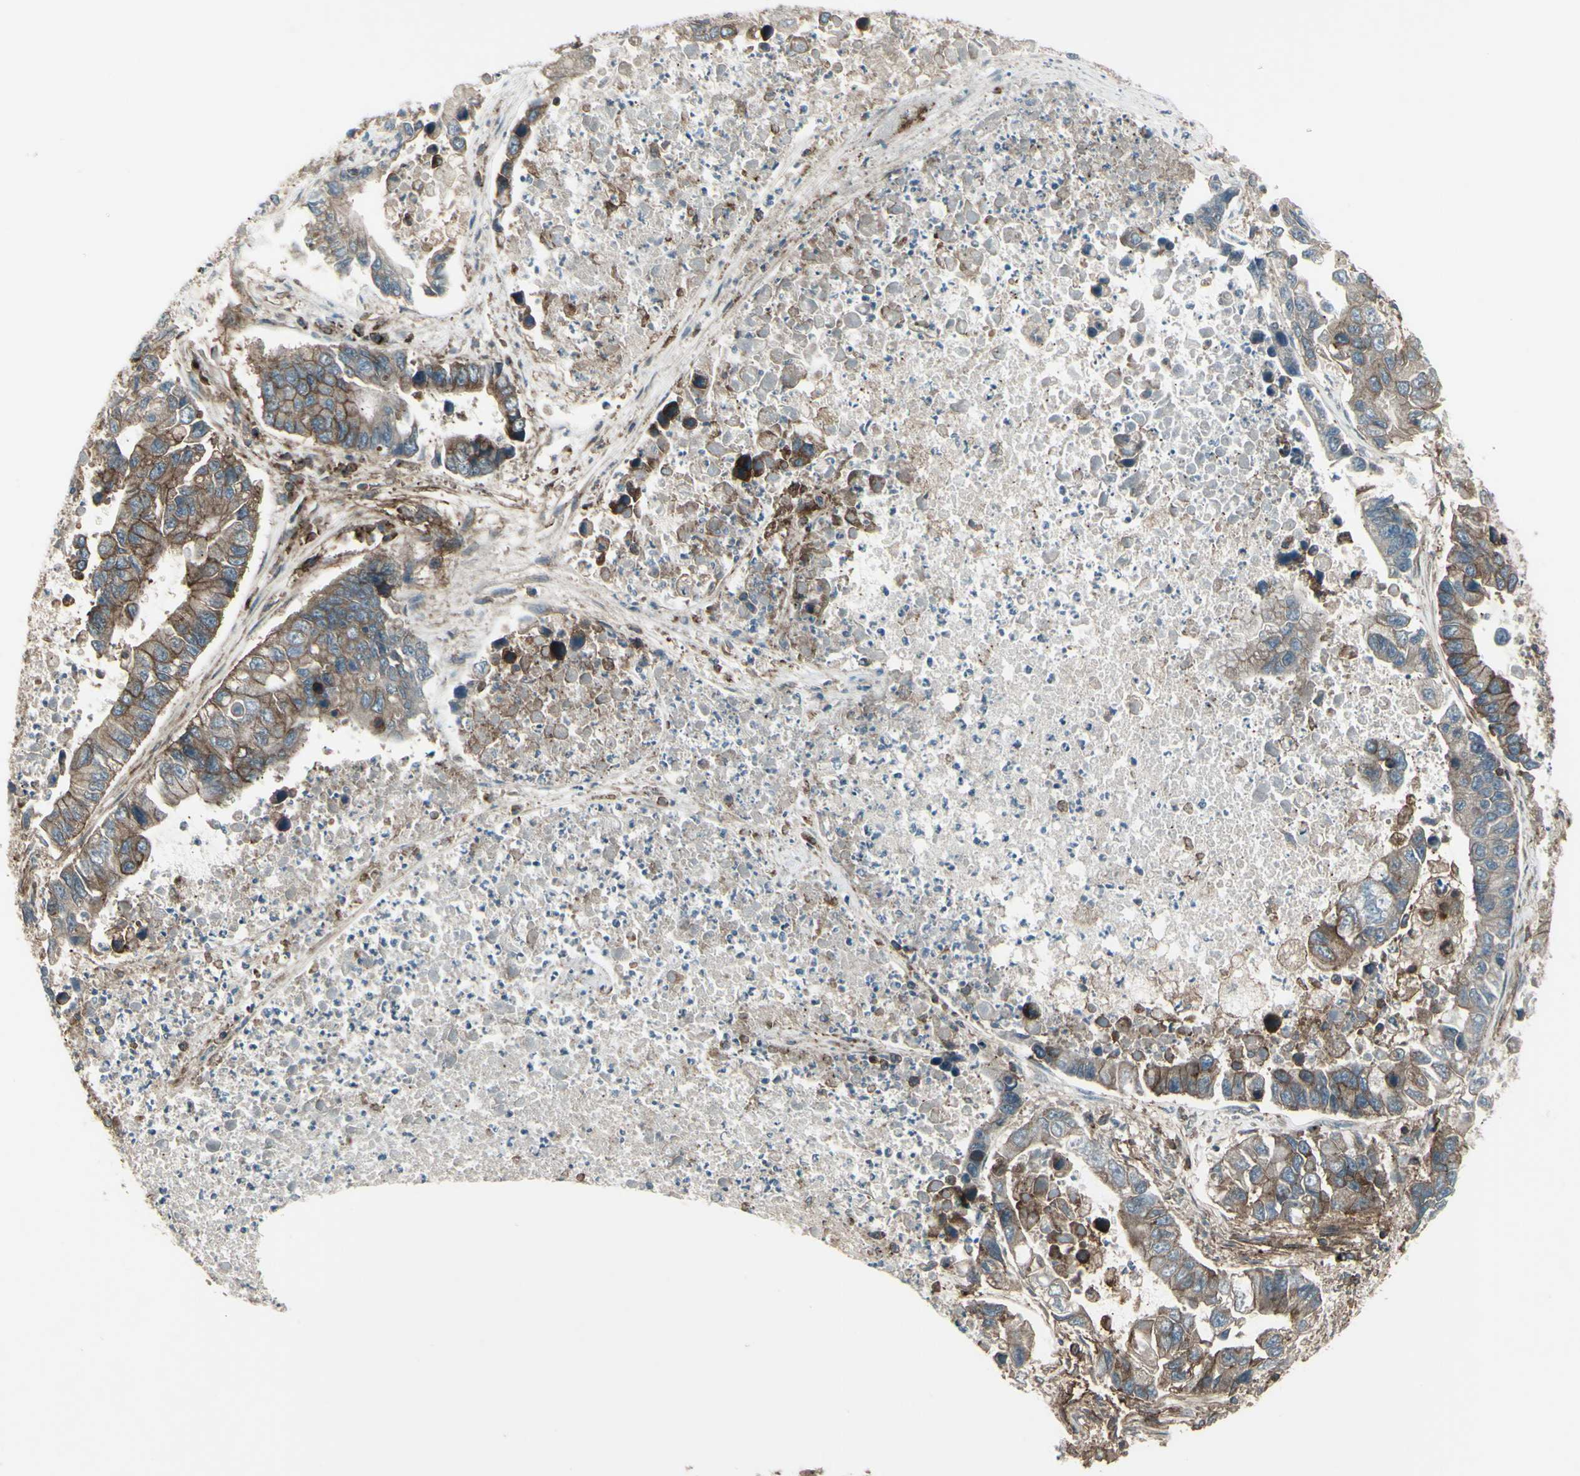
{"staining": {"intensity": "moderate", "quantity": ">75%", "location": "cytoplasmic/membranous"}, "tissue": "lung cancer", "cell_type": "Tumor cells", "image_type": "cancer", "snomed": [{"axis": "morphology", "description": "Adenocarcinoma, NOS"}, {"axis": "topography", "description": "Lung"}], "caption": "IHC photomicrograph of human lung cancer (adenocarcinoma) stained for a protein (brown), which reveals medium levels of moderate cytoplasmic/membranous staining in approximately >75% of tumor cells.", "gene": "FXYD5", "patient": {"sex": "female", "age": 51}}